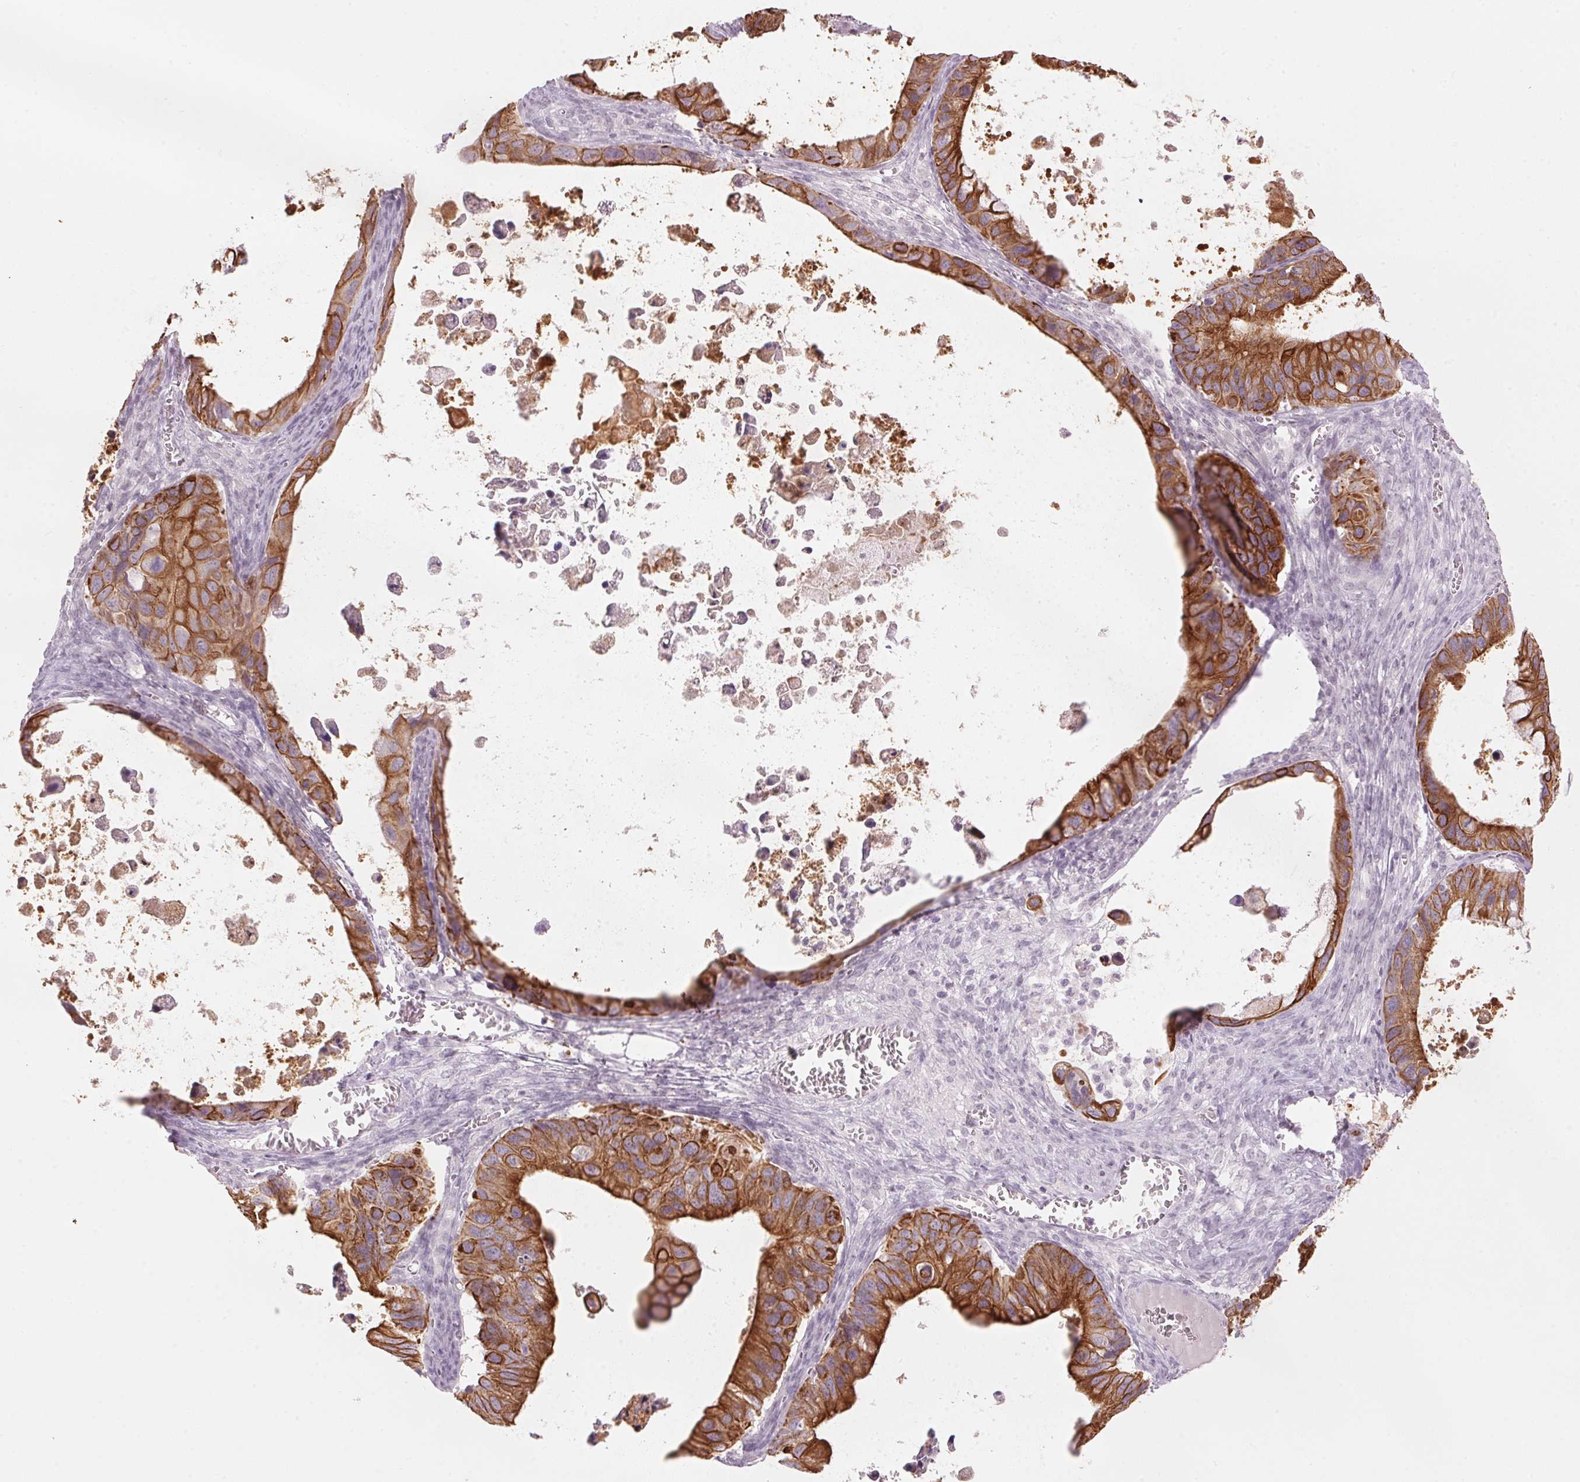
{"staining": {"intensity": "strong", "quantity": "25%-75%", "location": "cytoplasmic/membranous"}, "tissue": "ovarian cancer", "cell_type": "Tumor cells", "image_type": "cancer", "snomed": [{"axis": "morphology", "description": "Cystadenocarcinoma, mucinous, NOS"}, {"axis": "topography", "description": "Ovary"}], "caption": "Immunohistochemical staining of mucinous cystadenocarcinoma (ovarian) reveals strong cytoplasmic/membranous protein positivity in approximately 25%-75% of tumor cells.", "gene": "SCTR", "patient": {"sex": "female", "age": 64}}